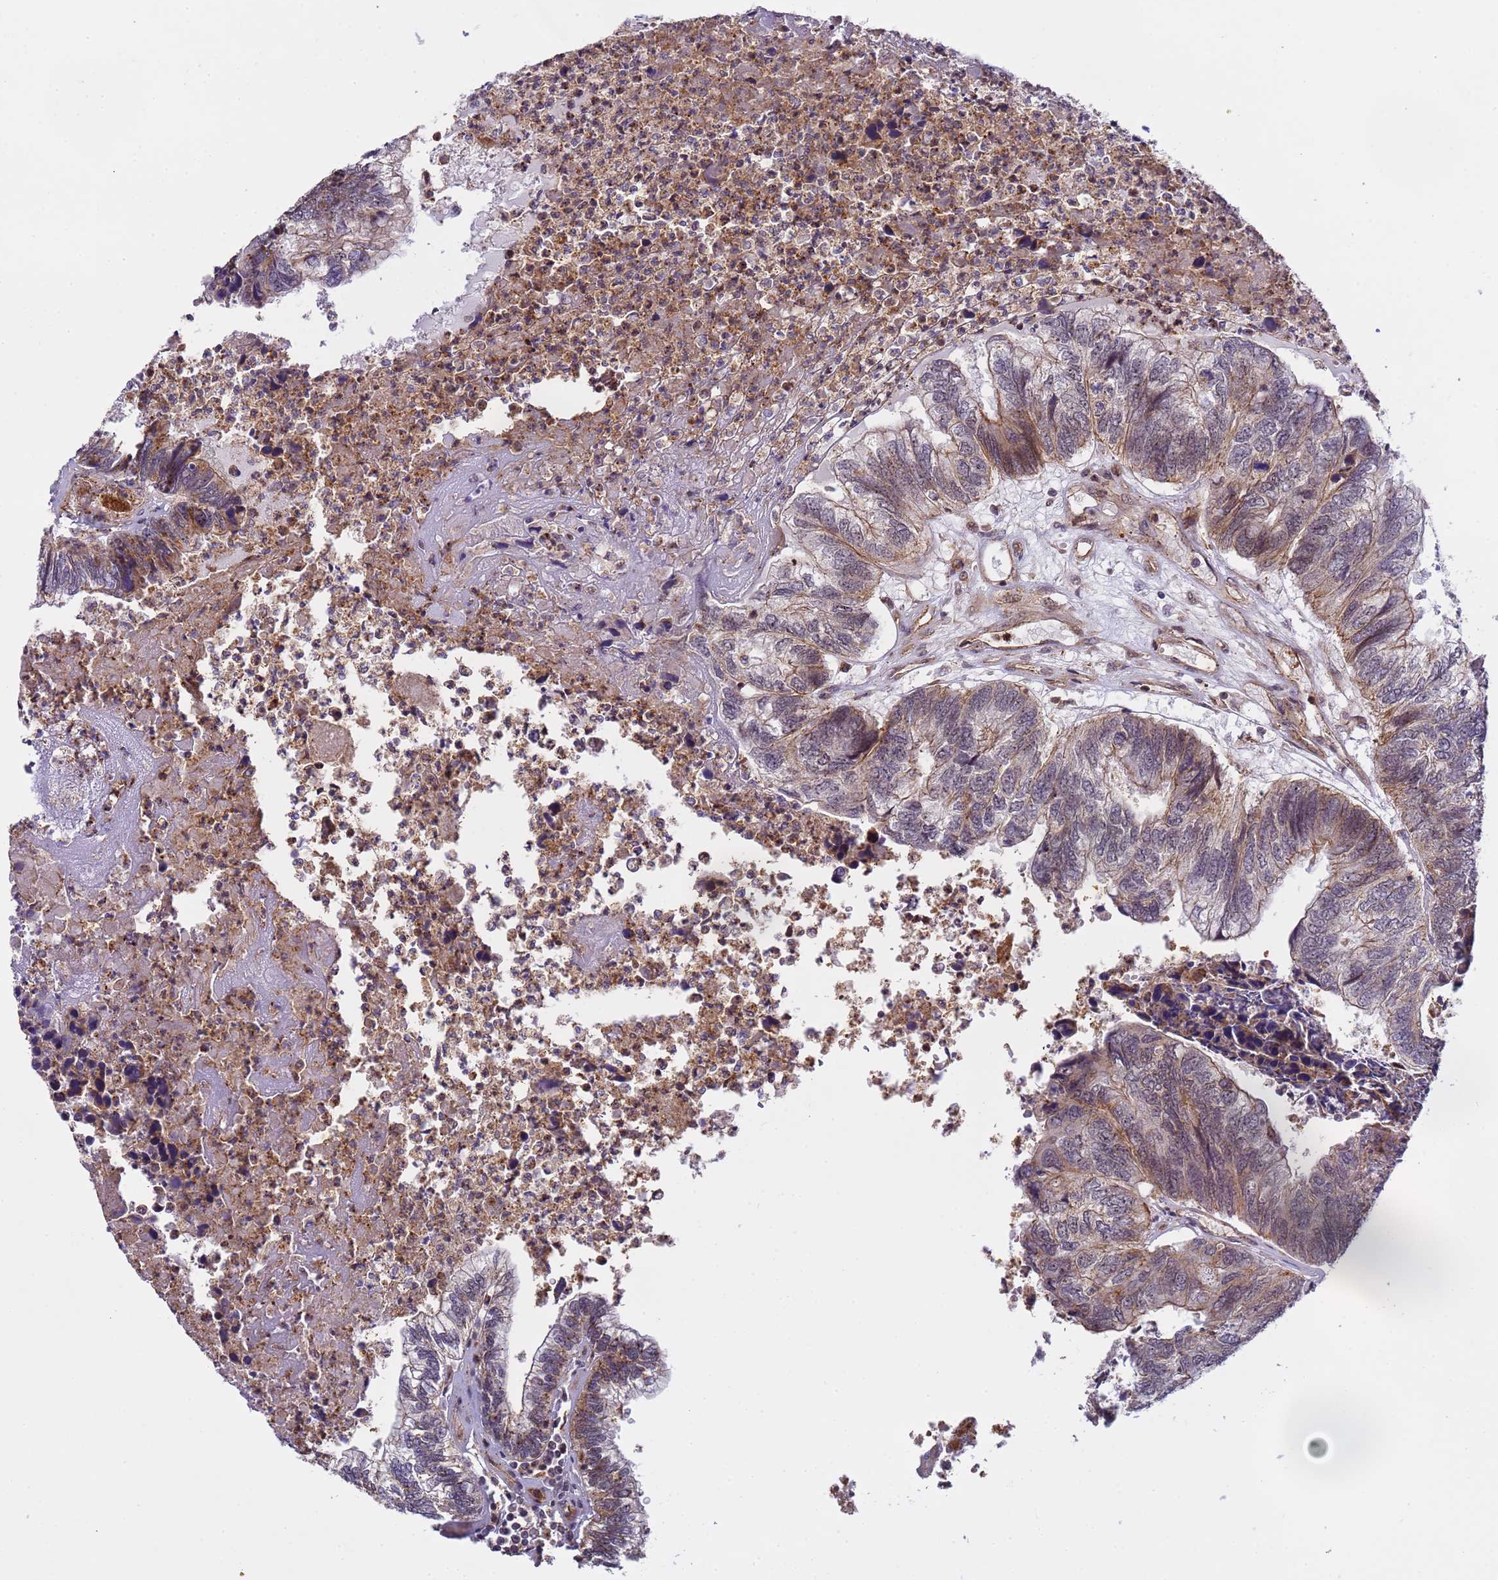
{"staining": {"intensity": "weak", "quantity": "25%-75%", "location": "cytoplasmic/membranous,nuclear"}, "tissue": "colorectal cancer", "cell_type": "Tumor cells", "image_type": "cancer", "snomed": [{"axis": "morphology", "description": "Adenocarcinoma, NOS"}, {"axis": "topography", "description": "Colon"}], "caption": "Colorectal adenocarcinoma tissue exhibits weak cytoplasmic/membranous and nuclear positivity in about 25%-75% of tumor cells, visualized by immunohistochemistry. Using DAB (3,3'-diaminobenzidine) (brown) and hematoxylin (blue) stains, captured at high magnification using brightfield microscopy.", "gene": "EMC2", "patient": {"sex": "female", "age": 67}}